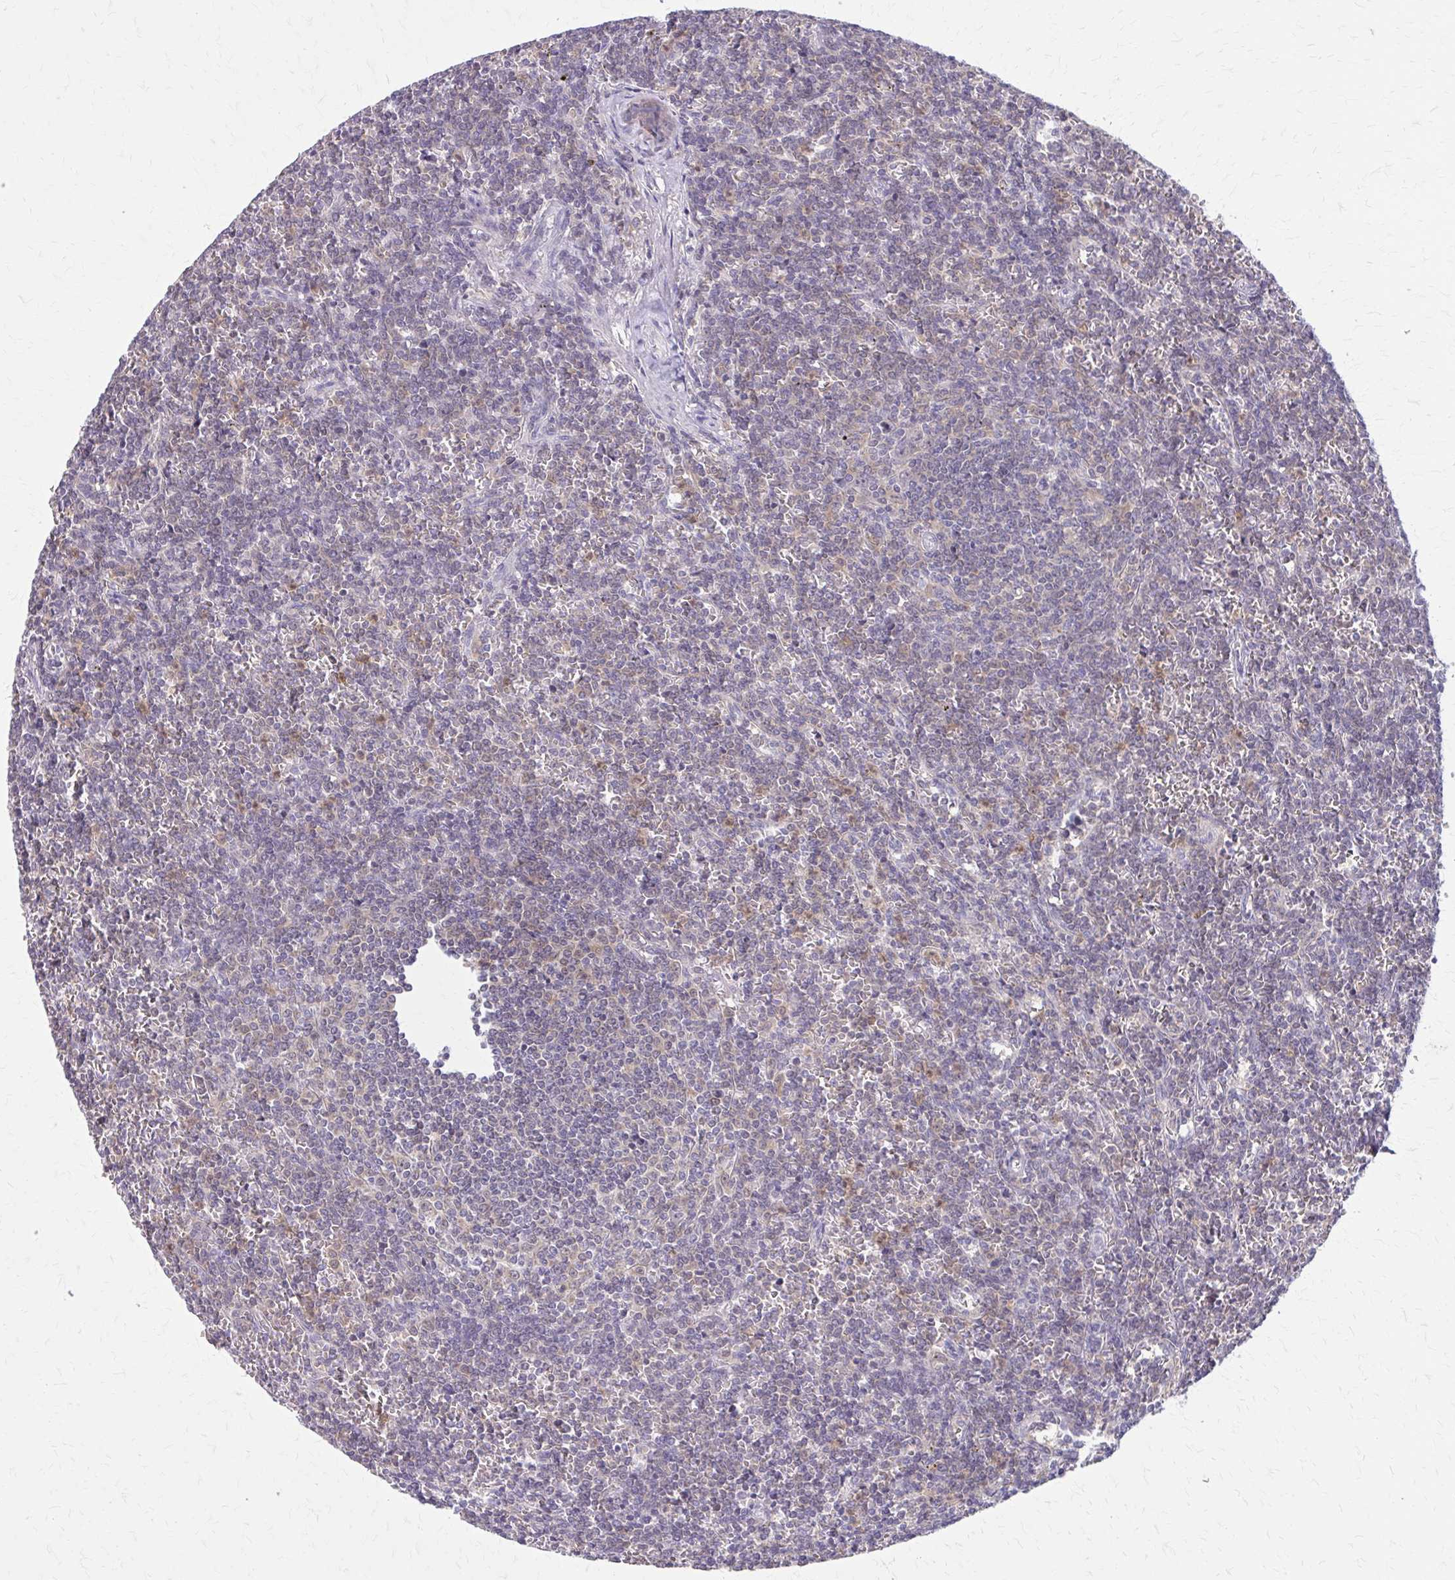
{"staining": {"intensity": "negative", "quantity": "none", "location": "none"}, "tissue": "lymphoma", "cell_type": "Tumor cells", "image_type": "cancer", "snomed": [{"axis": "morphology", "description": "Malignant lymphoma, non-Hodgkin's type, Low grade"}, {"axis": "topography", "description": "Spleen"}], "caption": "The micrograph exhibits no significant positivity in tumor cells of low-grade malignant lymphoma, non-Hodgkin's type.", "gene": "NRBF2", "patient": {"sex": "male", "age": 78}}